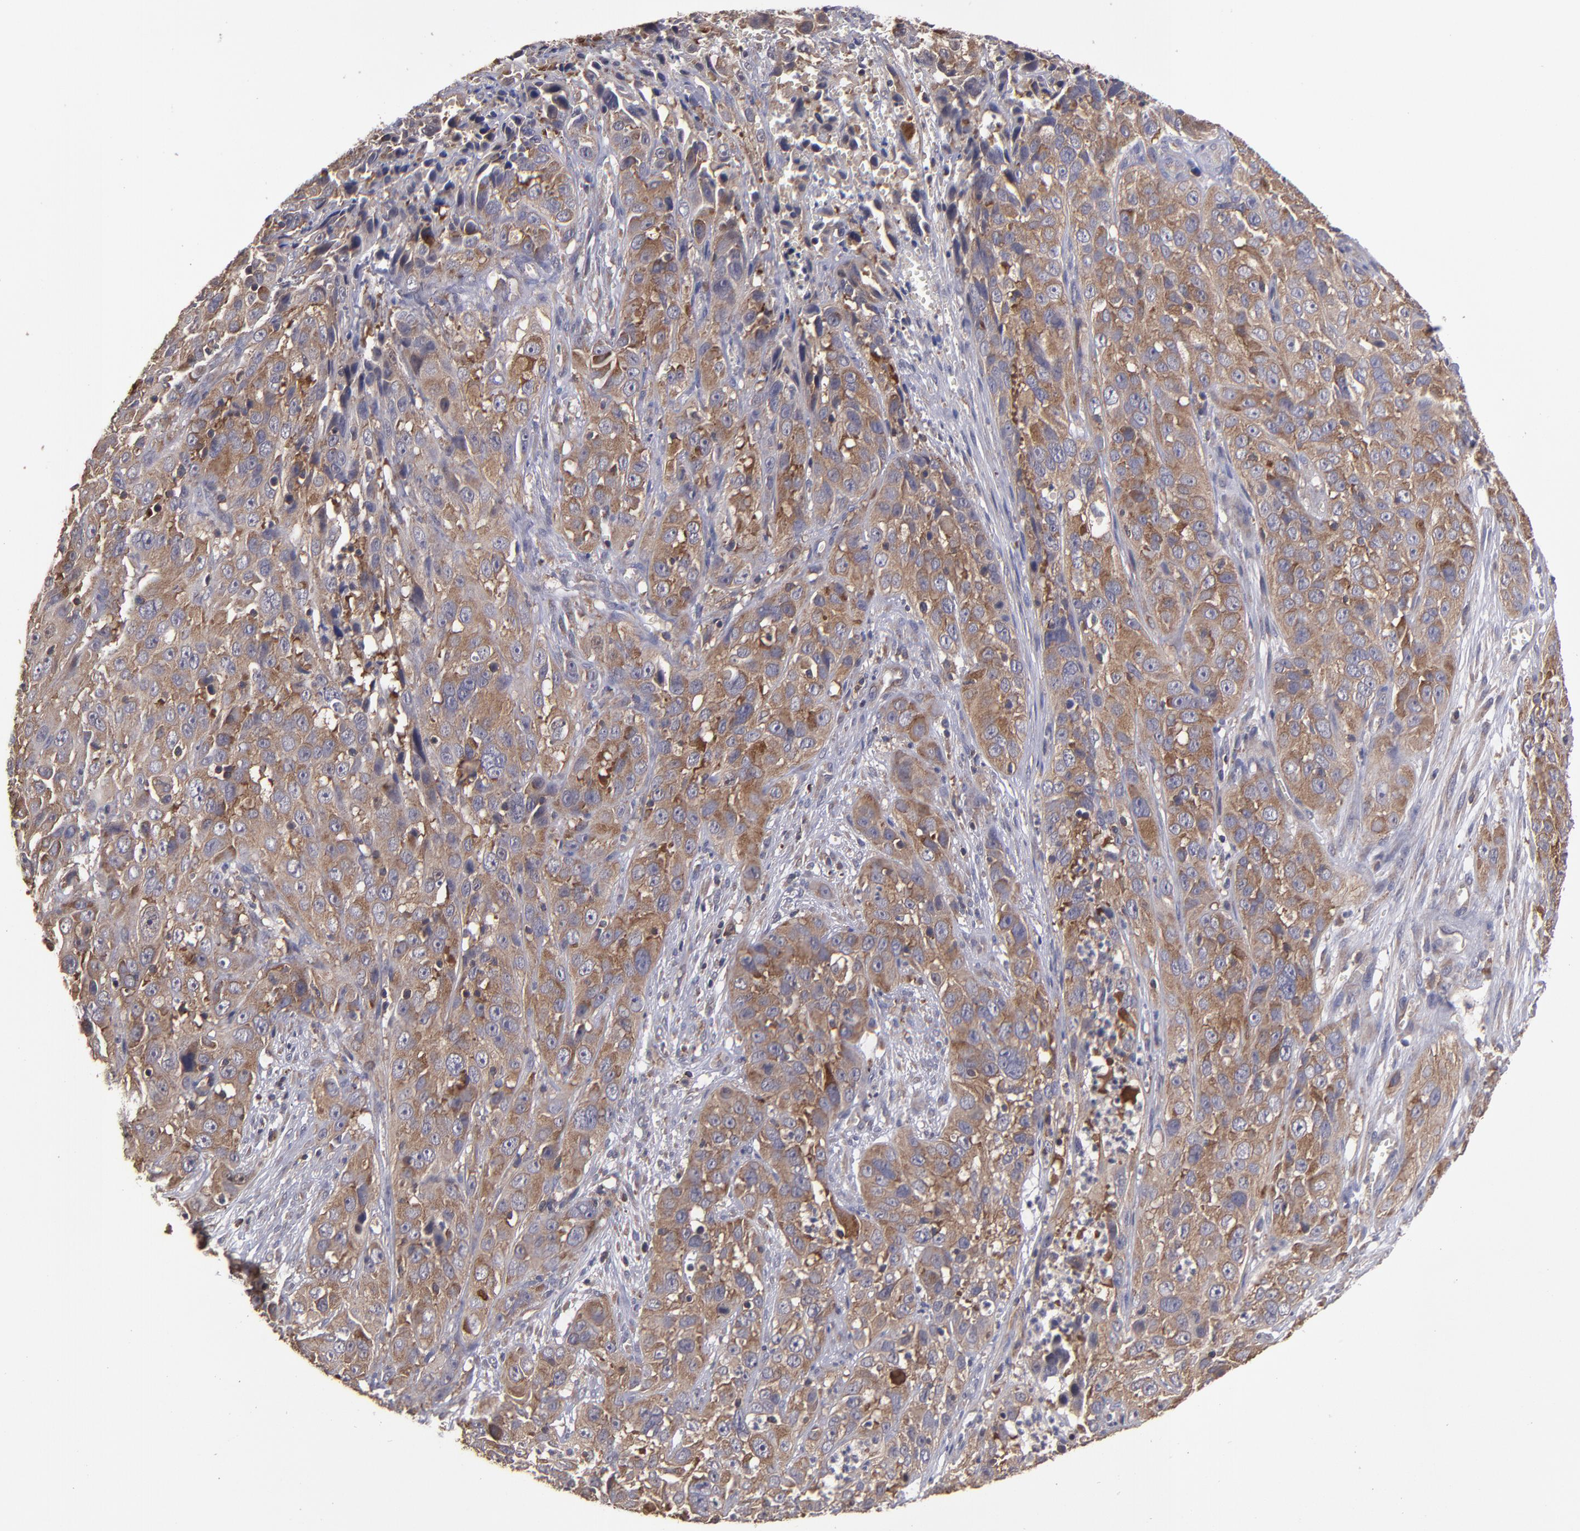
{"staining": {"intensity": "moderate", "quantity": ">75%", "location": "cytoplasmic/membranous"}, "tissue": "cervical cancer", "cell_type": "Tumor cells", "image_type": "cancer", "snomed": [{"axis": "morphology", "description": "Squamous cell carcinoma, NOS"}, {"axis": "topography", "description": "Cervix"}], "caption": "Tumor cells display medium levels of moderate cytoplasmic/membranous staining in approximately >75% of cells in human cervical cancer.", "gene": "NF2", "patient": {"sex": "female", "age": 32}}